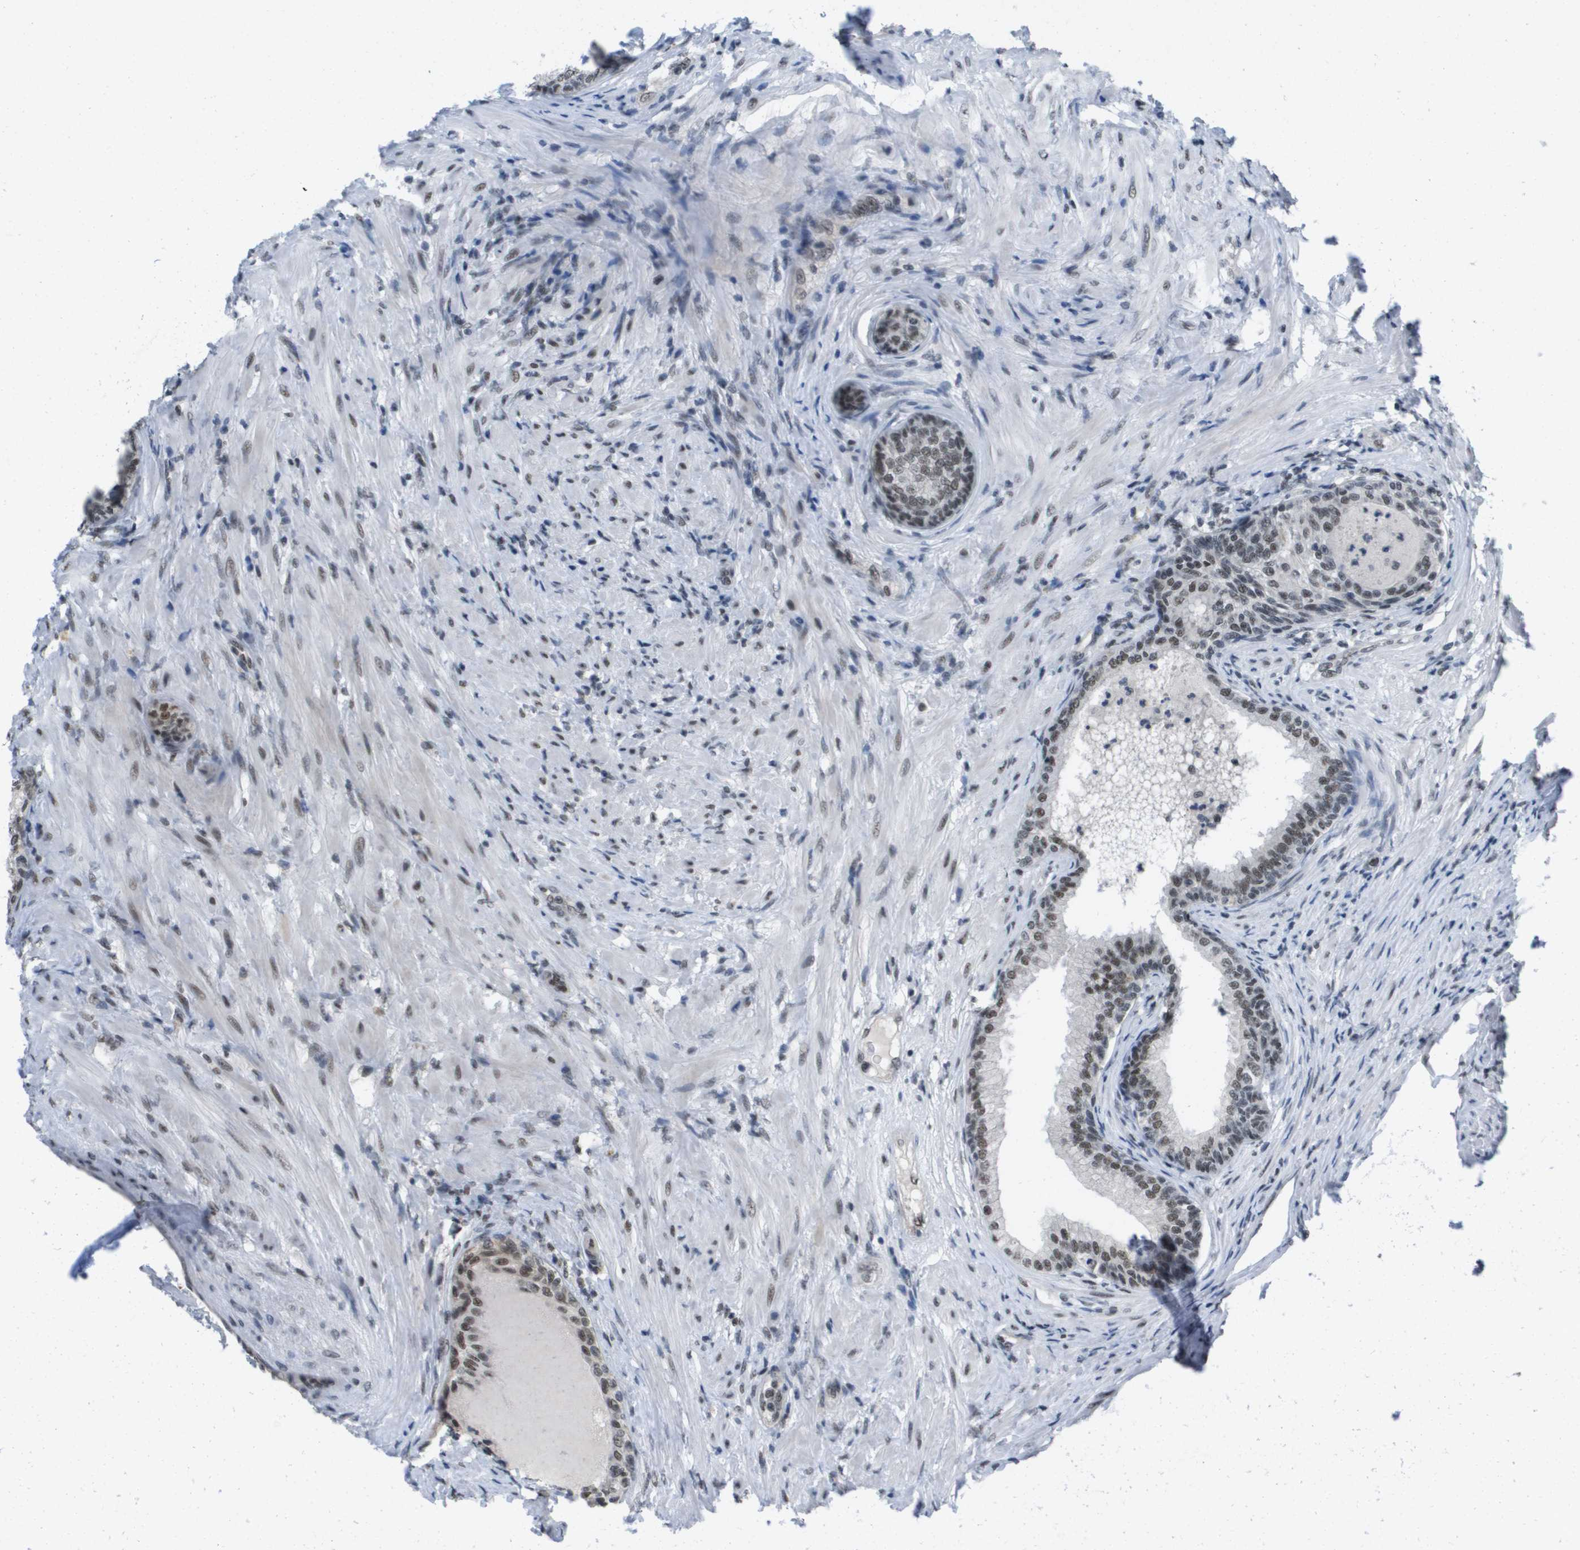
{"staining": {"intensity": "moderate", "quantity": ">75%", "location": "nuclear"}, "tissue": "prostate", "cell_type": "Glandular cells", "image_type": "normal", "snomed": [{"axis": "morphology", "description": "Normal tissue, NOS"}, {"axis": "topography", "description": "Prostate"}], "caption": "Glandular cells exhibit medium levels of moderate nuclear staining in approximately >75% of cells in normal prostate. (DAB = brown stain, brightfield microscopy at high magnification).", "gene": "ISY1", "patient": {"sex": "male", "age": 76}}